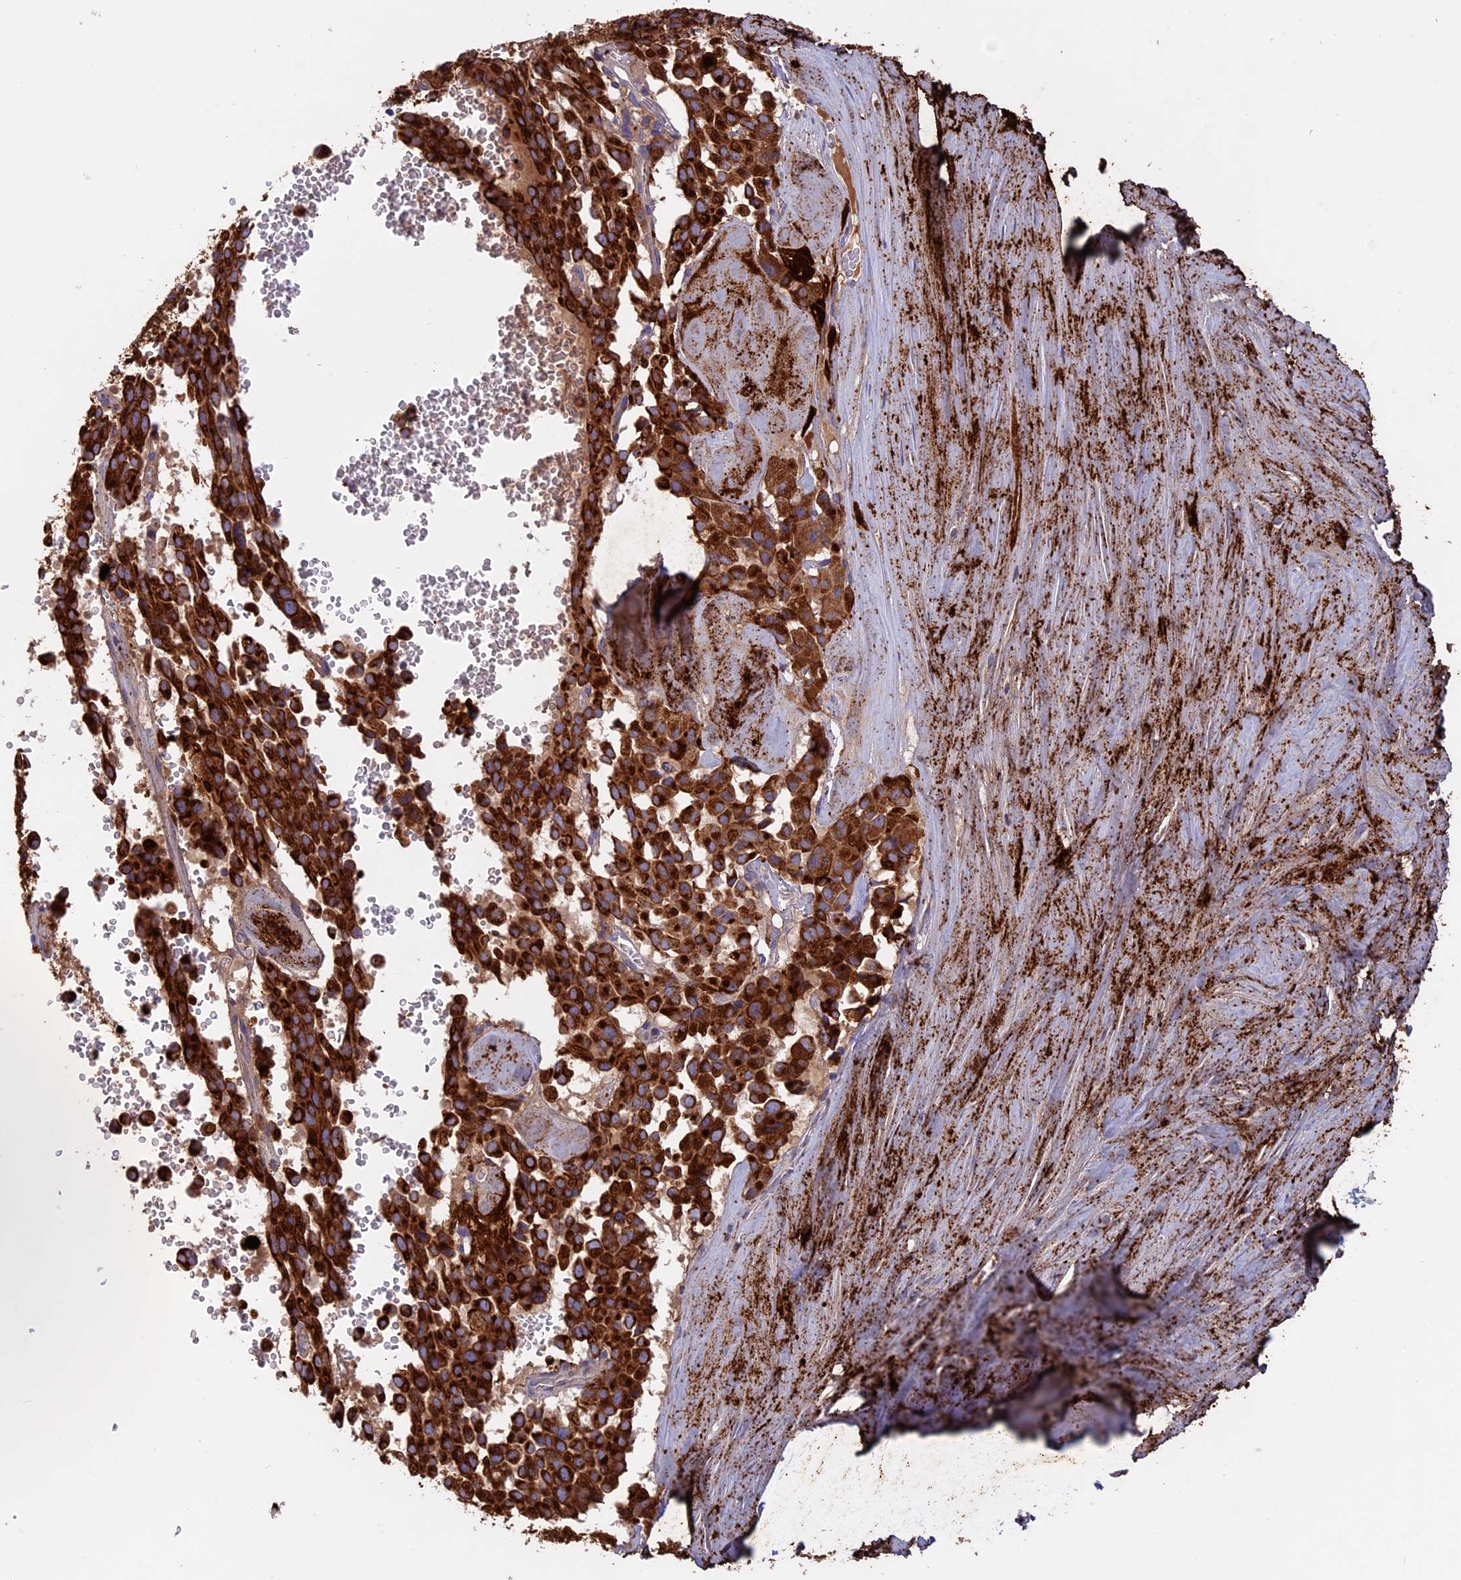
{"staining": {"intensity": "strong", "quantity": ">75%", "location": "cytoplasmic/membranous"}, "tissue": "pancreatic cancer", "cell_type": "Tumor cells", "image_type": "cancer", "snomed": [{"axis": "morphology", "description": "Adenocarcinoma, NOS"}, {"axis": "topography", "description": "Pancreas"}], "caption": "Adenocarcinoma (pancreatic) was stained to show a protein in brown. There is high levels of strong cytoplasmic/membranous positivity in about >75% of tumor cells.", "gene": "PTPN9", "patient": {"sex": "male", "age": 65}}